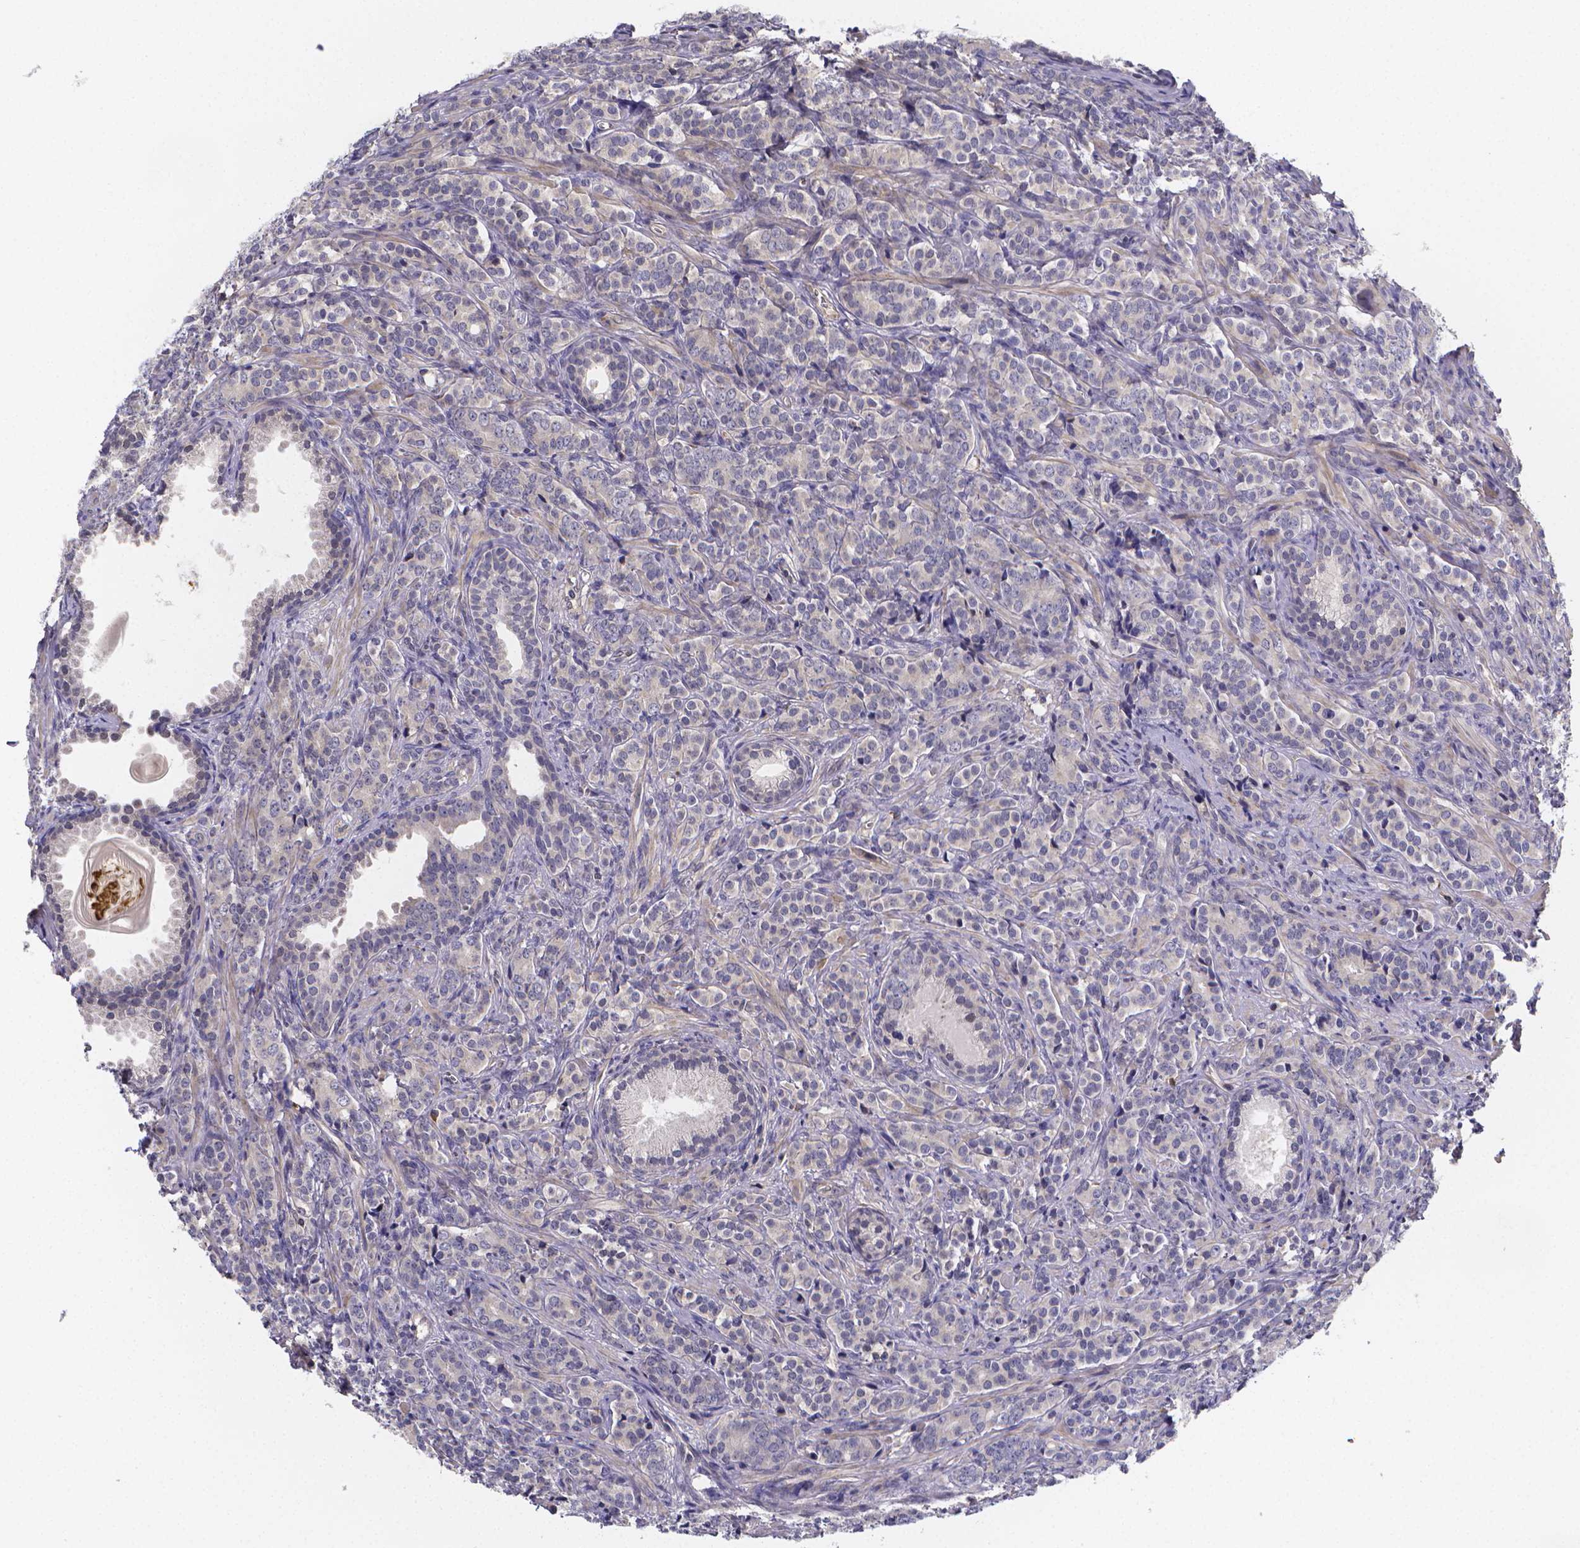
{"staining": {"intensity": "negative", "quantity": "none", "location": "none"}, "tissue": "prostate cancer", "cell_type": "Tumor cells", "image_type": "cancer", "snomed": [{"axis": "morphology", "description": "Adenocarcinoma, High grade"}, {"axis": "topography", "description": "Prostate"}], "caption": "A photomicrograph of human prostate cancer (high-grade adenocarcinoma) is negative for staining in tumor cells.", "gene": "PAH", "patient": {"sex": "male", "age": 84}}